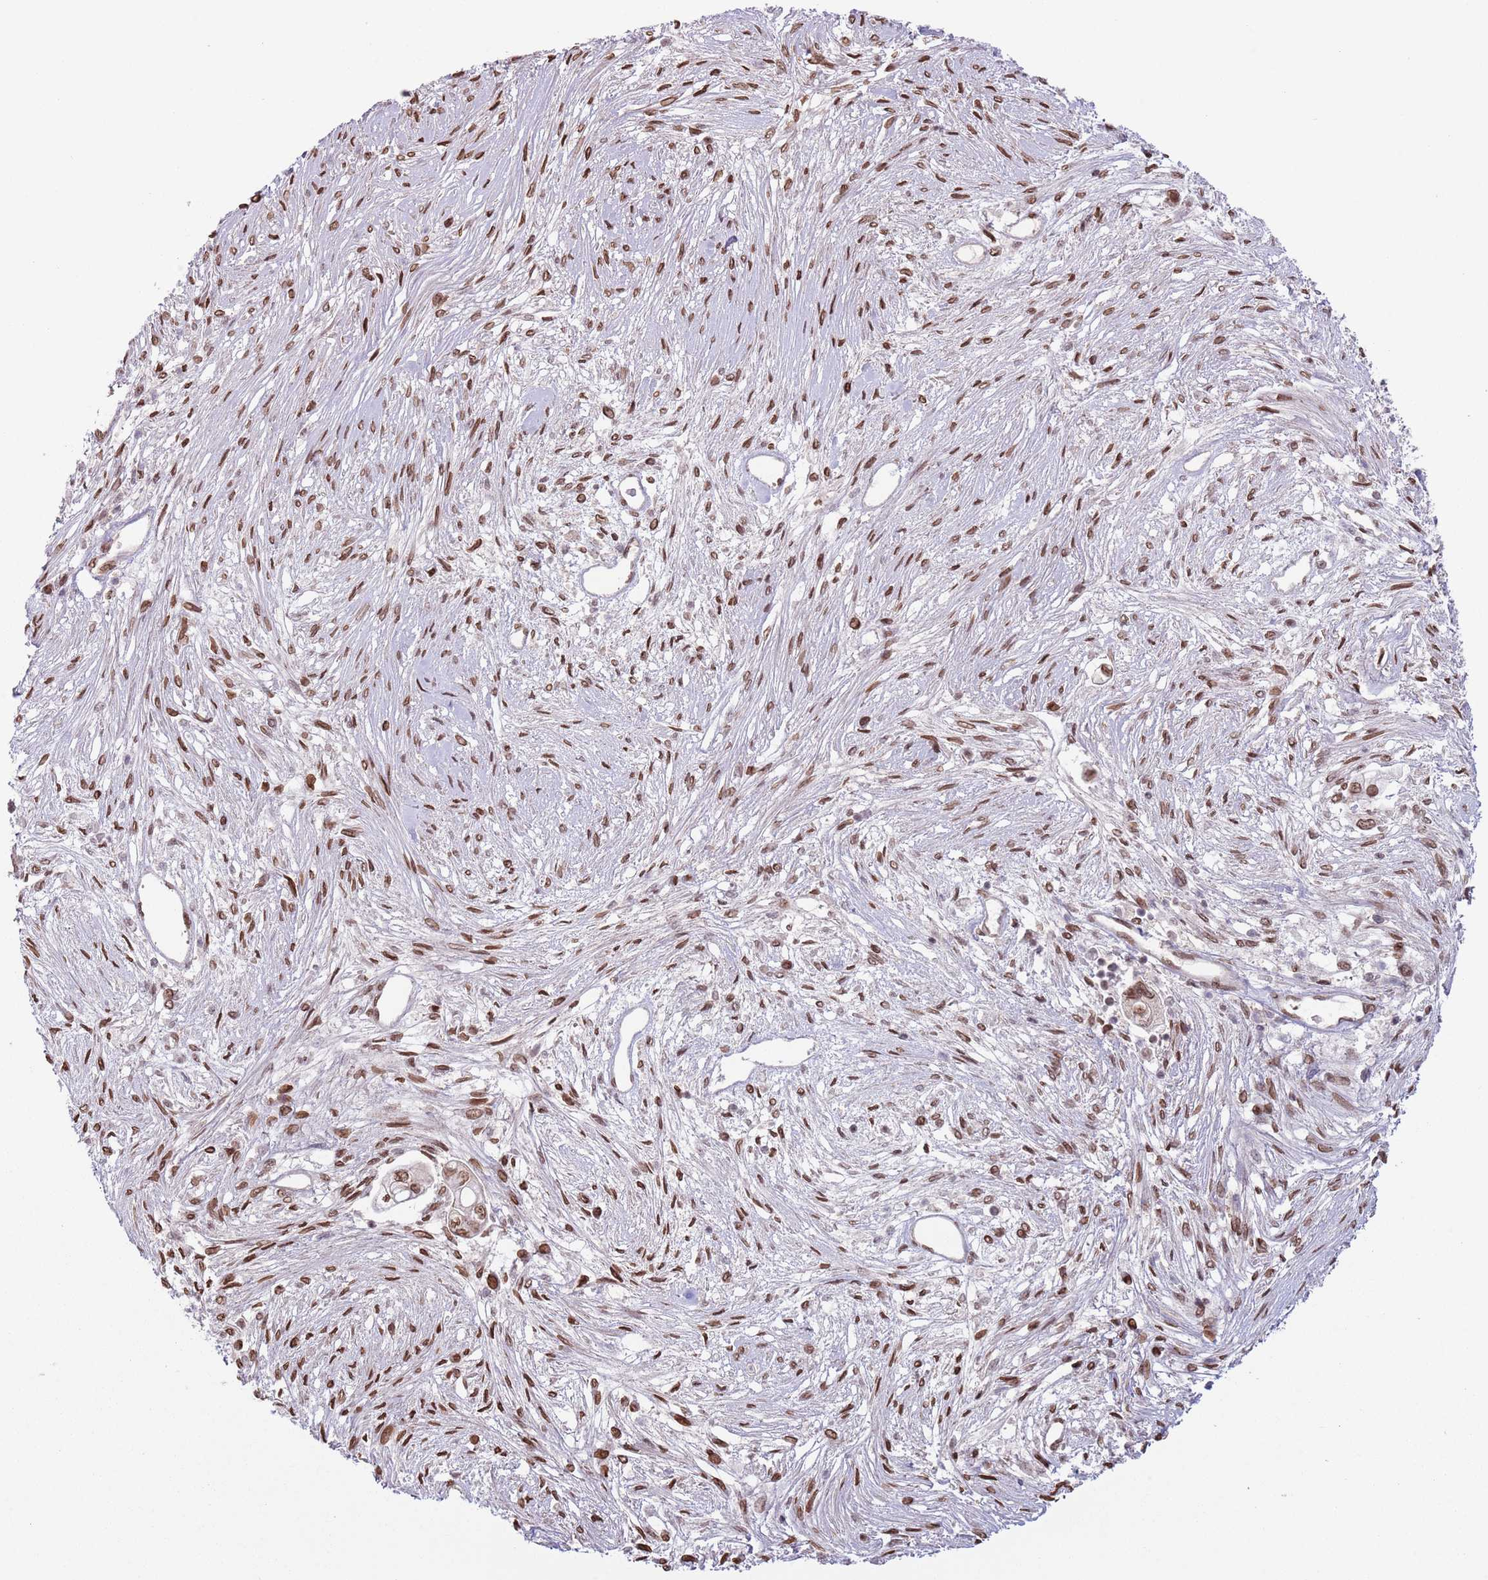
{"staining": {"intensity": "moderate", "quantity": ">75%", "location": "nuclear"}, "tissue": "pancreatic cancer", "cell_type": "Tumor cells", "image_type": "cancer", "snomed": [{"axis": "morphology", "description": "Adenocarcinoma, NOS"}, {"axis": "topography", "description": "Pancreas"}], "caption": "Pancreatic adenocarcinoma stained with a protein marker displays moderate staining in tumor cells.", "gene": "SIPA1L3", "patient": {"sex": "female", "age": 69}}